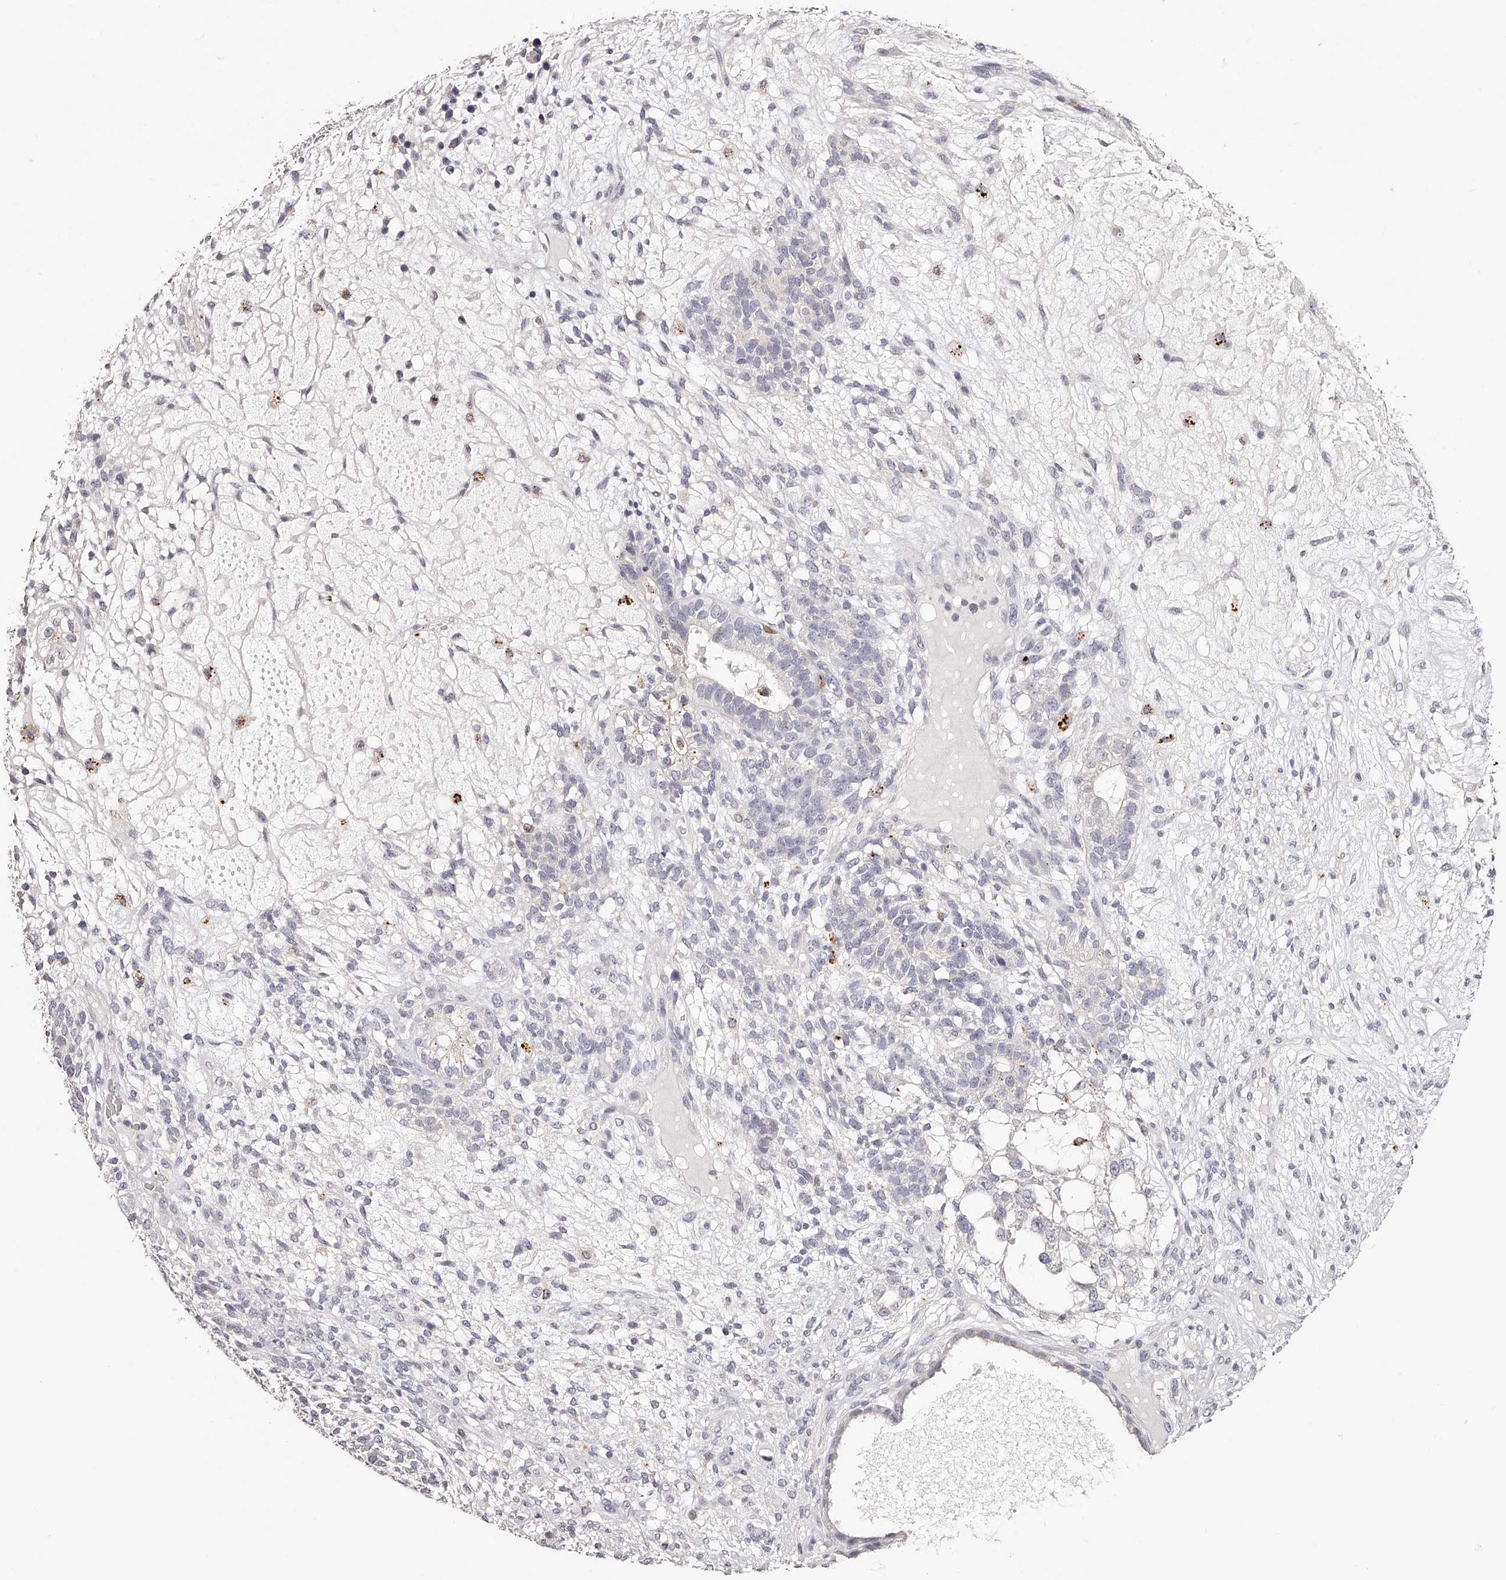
{"staining": {"intensity": "weak", "quantity": "<25%", "location": "cytoplasmic/membranous"}, "tissue": "testis cancer", "cell_type": "Tumor cells", "image_type": "cancer", "snomed": [{"axis": "morphology", "description": "Seminoma, NOS"}, {"axis": "morphology", "description": "Carcinoma, Embryonal, NOS"}, {"axis": "topography", "description": "Testis"}], "caption": "Protein analysis of embryonal carcinoma (testis) exhibits no significant positivity in tumor cells. Brightfield microscopy of immunohistochemistry (IHC) stained with DAB (brown) and hematoxylin (blue), captured at high magnification.", "gene": "SLC35D3", "patient": {"sex": "male", "age": 28}}